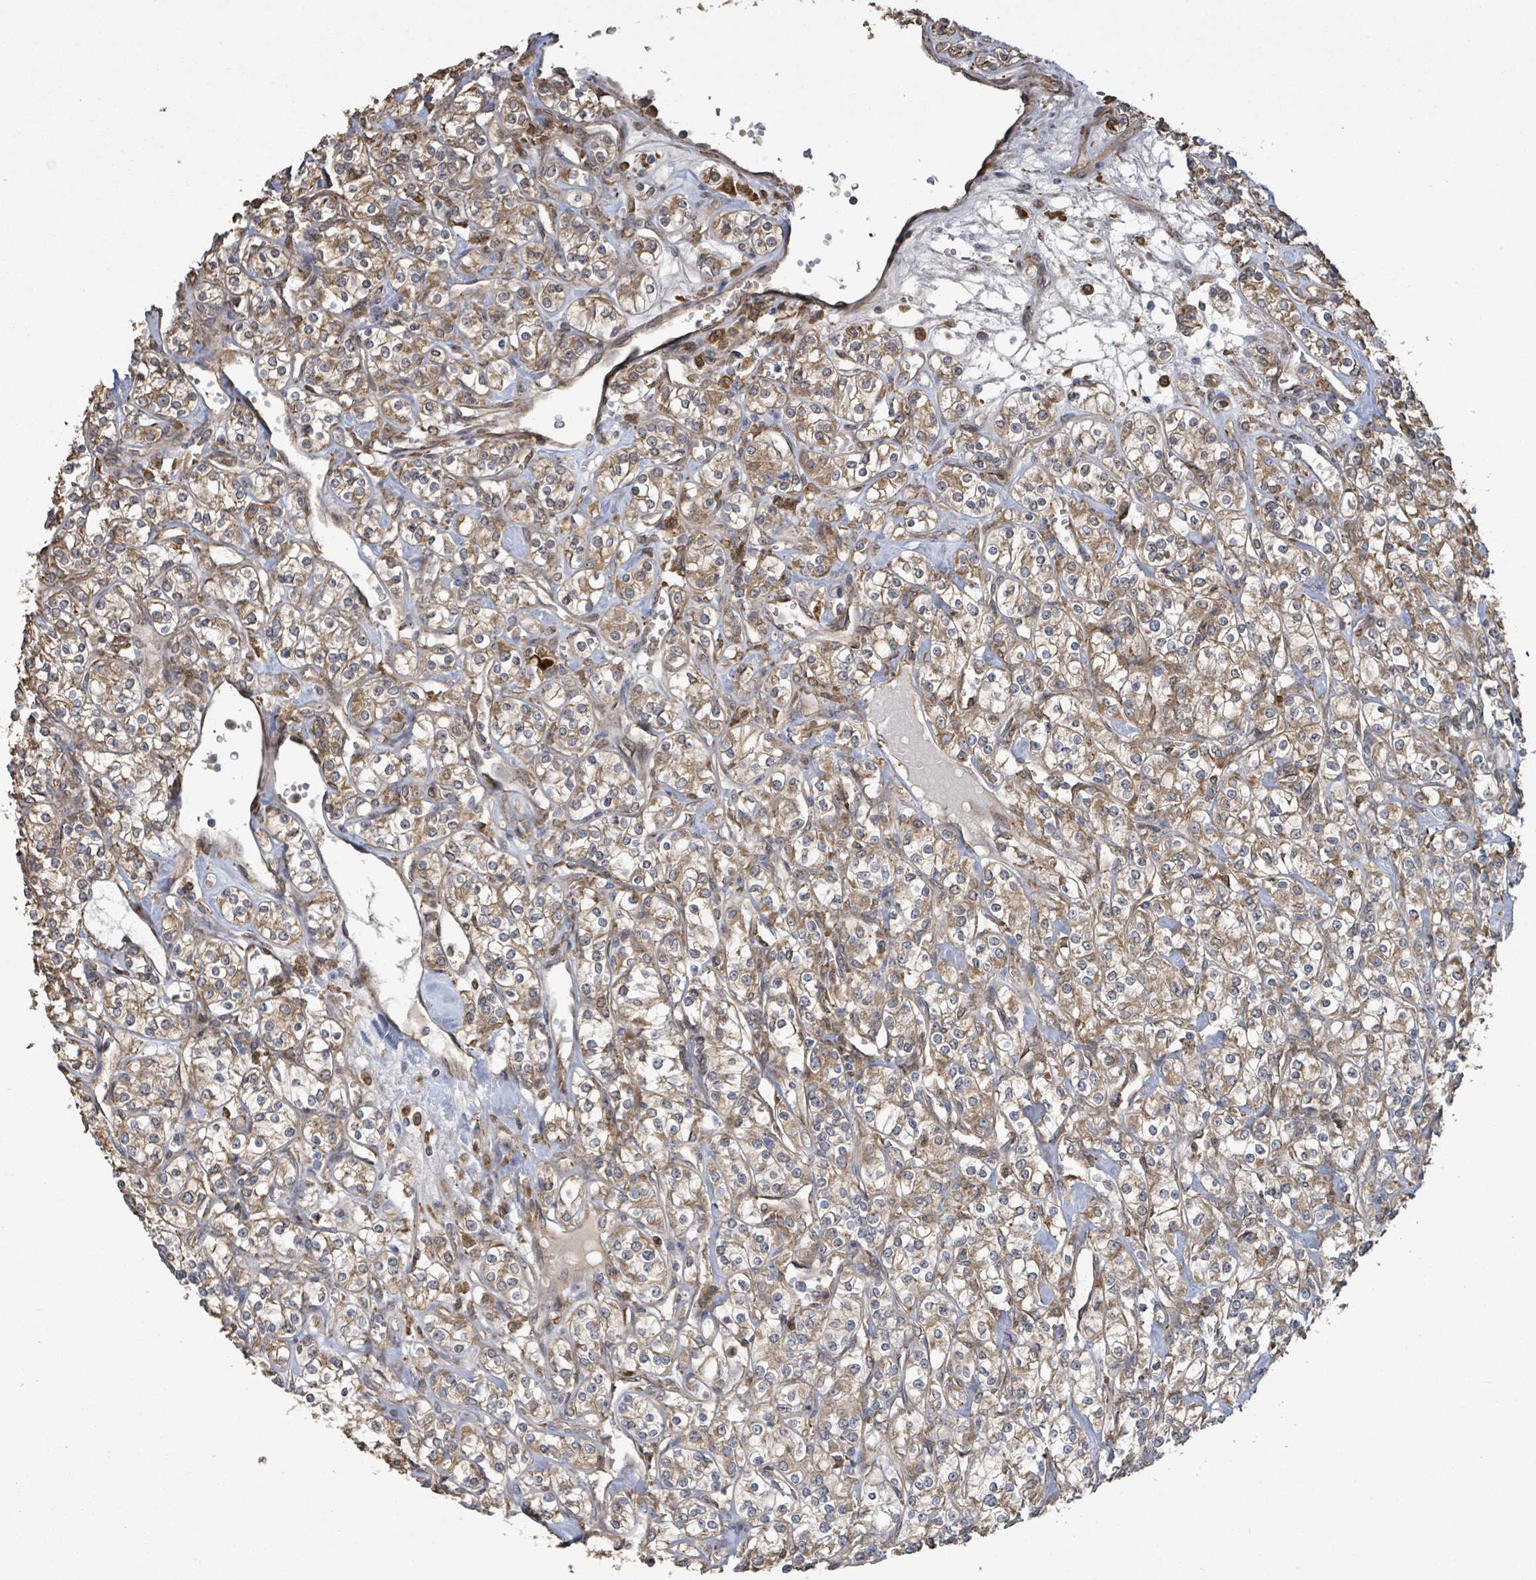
{"staining": {"intensity": "moderate", "quantity": ">75%", "location": "cytoplasmic/membranous"}, "tissue": "renal cancer", "cell_type": "Tumor cells", "image_type": "cancer", "snomed": [{"axis": "morphology", "description": "Adenocarcinoma, NOS"}, {"axis": "topography", "description": "Kidney"}], "caption": "High-magnification brightfield microscopy of renal cancer stained with DAB (3,3'-diaminobenzidine) (brown) and counterstained with hematoxylin (blue). tumor cells exhibit moderate cytoplasmic/membranous staining is identified in about>75% of cells.", "gene": "ARPIN", "patient": {"sex": "male", "age": 77}}